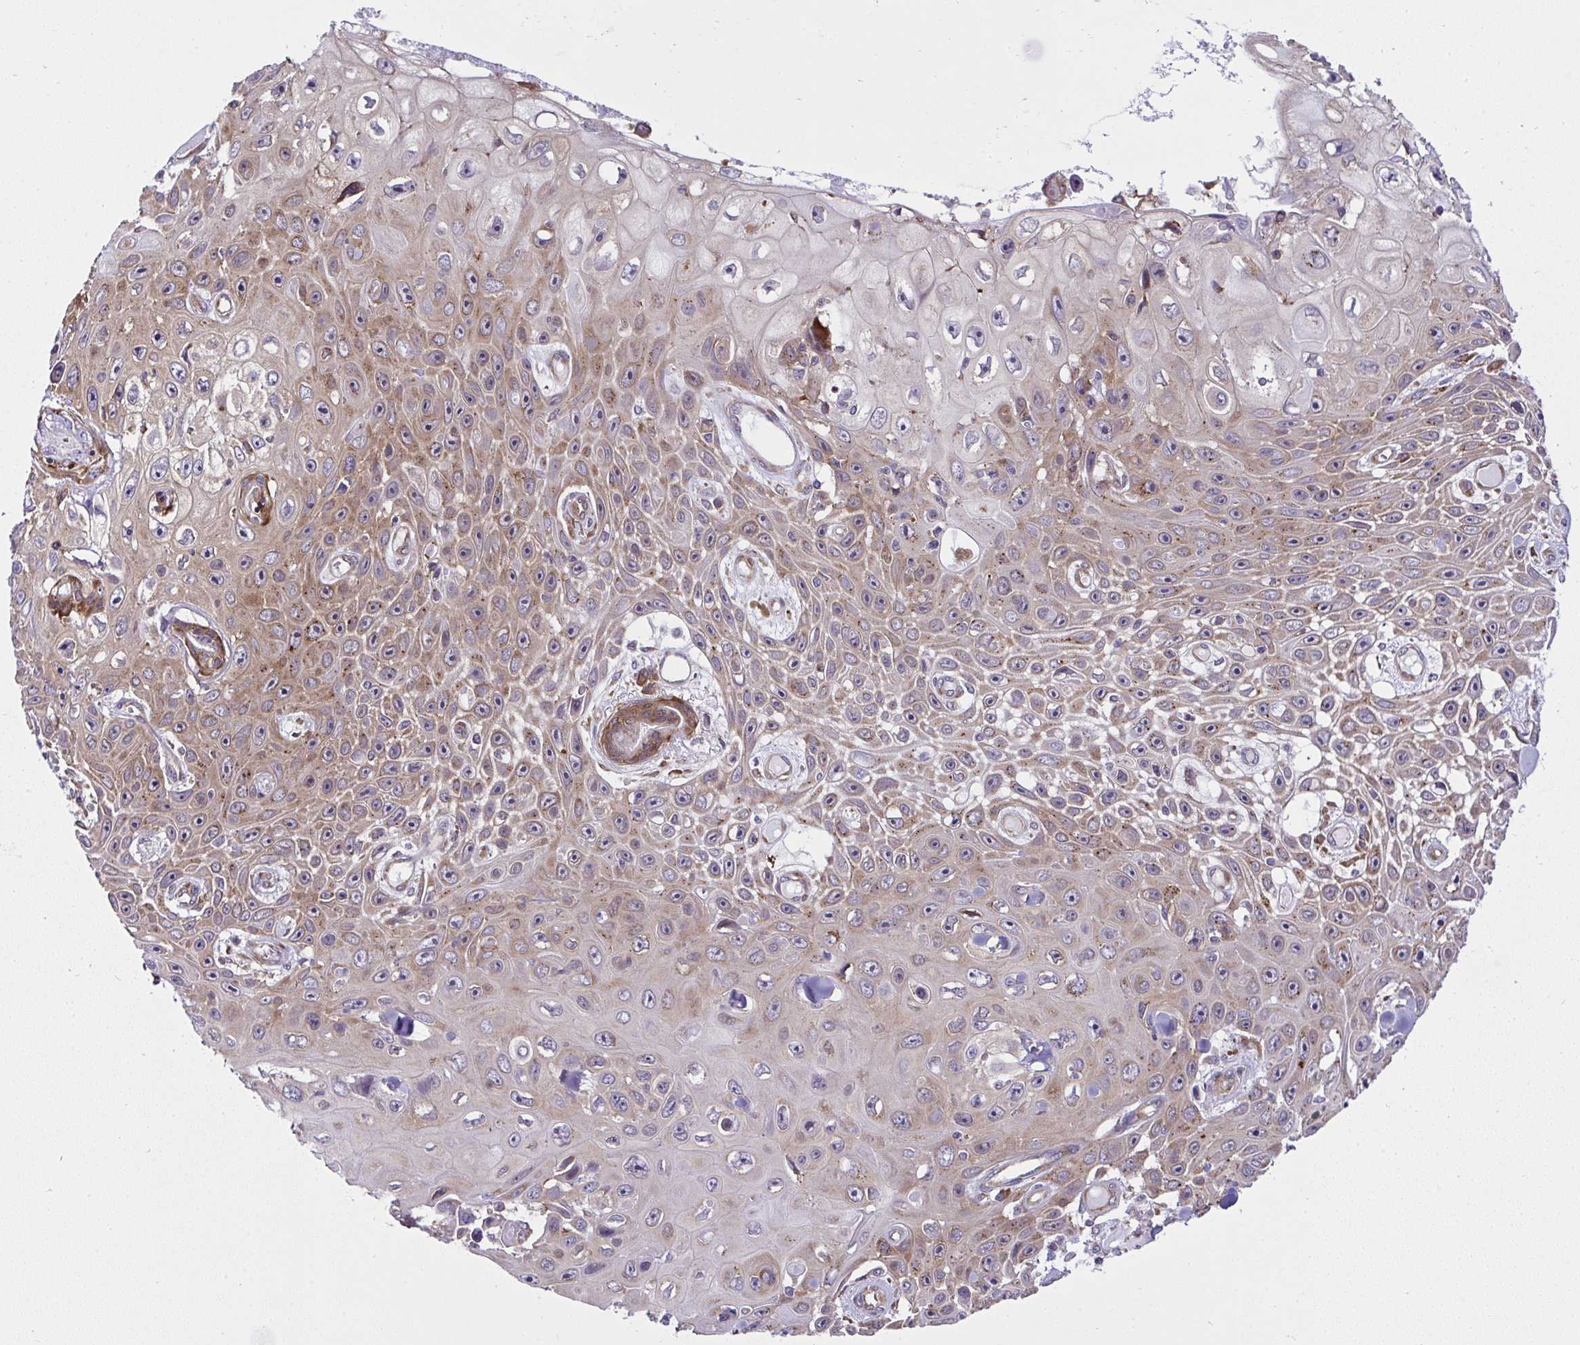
{"staining": {"intensity": "moderate", "quantity": ">75%", "location": "cytoplasmic/membranous,nuclear"}, "tissue": "skin cancer", "cell_type": "Tumor cells", "image_type": "cancer", "snomed": [{"axis": "morphology", "description": "Squamous cell carcinoma, NOS"}, {"axis": "topography", "description": "Skin"}], "caption": "Tumor cells display medium levels of moderate cytoplasmic/membranous and nuclear expression in about >75% of cells in skin cancer (squamous cell carcinoma).", "gene": "RPS7", "patient": {"sex": "male", "age": 82}}